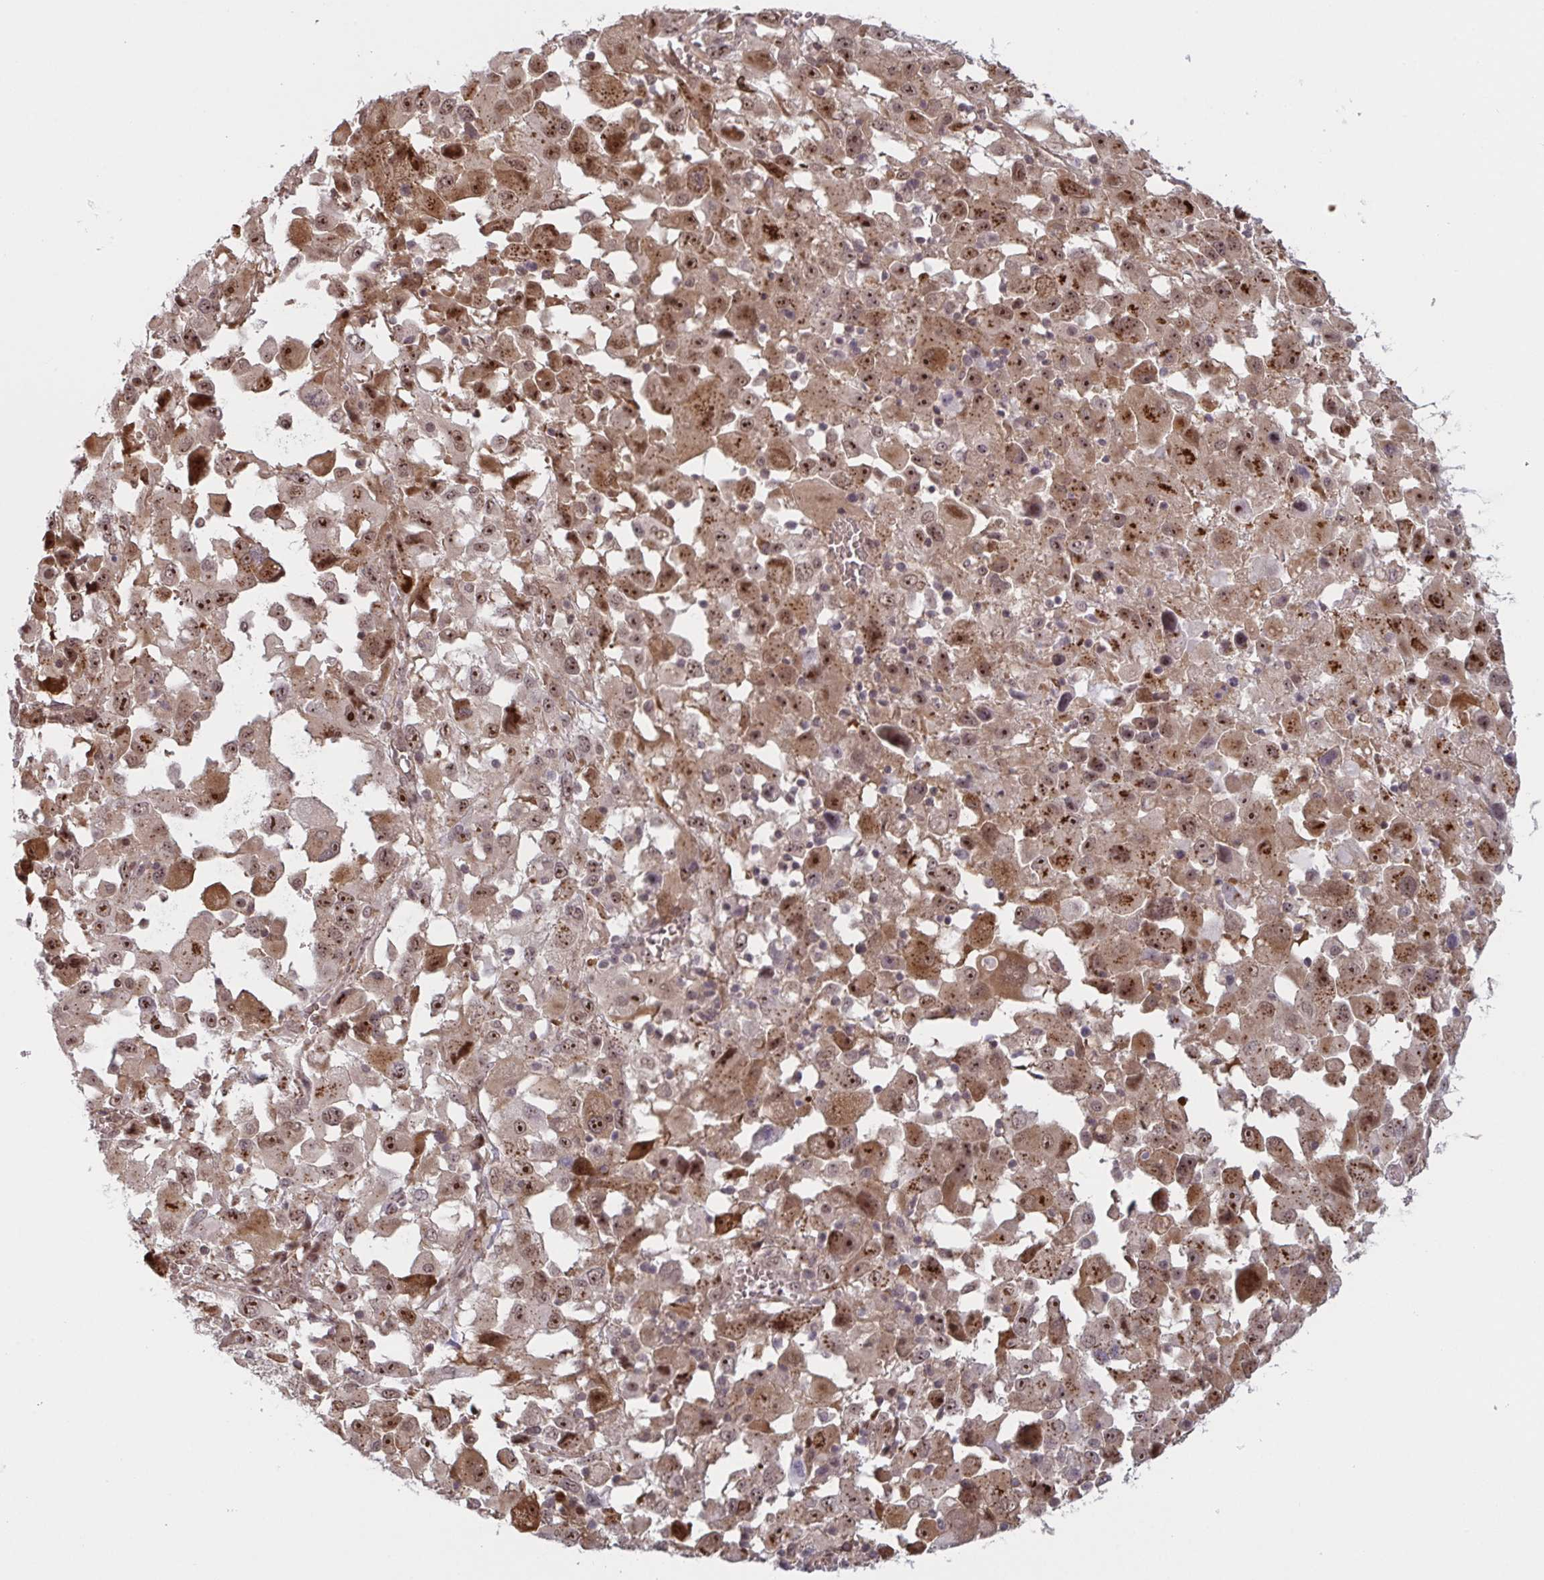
{"staining": {"intensity": "moderate", "quantity": ">75%", "location": "cytoplasmic/membranous,nuclear"}, "tissue": "melanoma", "cell_type": "Tumor cells", "image_type": "cancer", "snomed": [{"axis": "morphology", "description": "Malignant melanoma, Metastatic site"}, {"axis": "topography", "description": "Soft tissue"}], "caption": "Human malignant melanoma (metastatic site) stained for a protein (brown) shows moderate cytoplasmic/membranous and nuclear positive positivity in approximately >75% of tumor cells.", "gene": "NLRP13", "patient": {"sex": "male", "age": 50}}